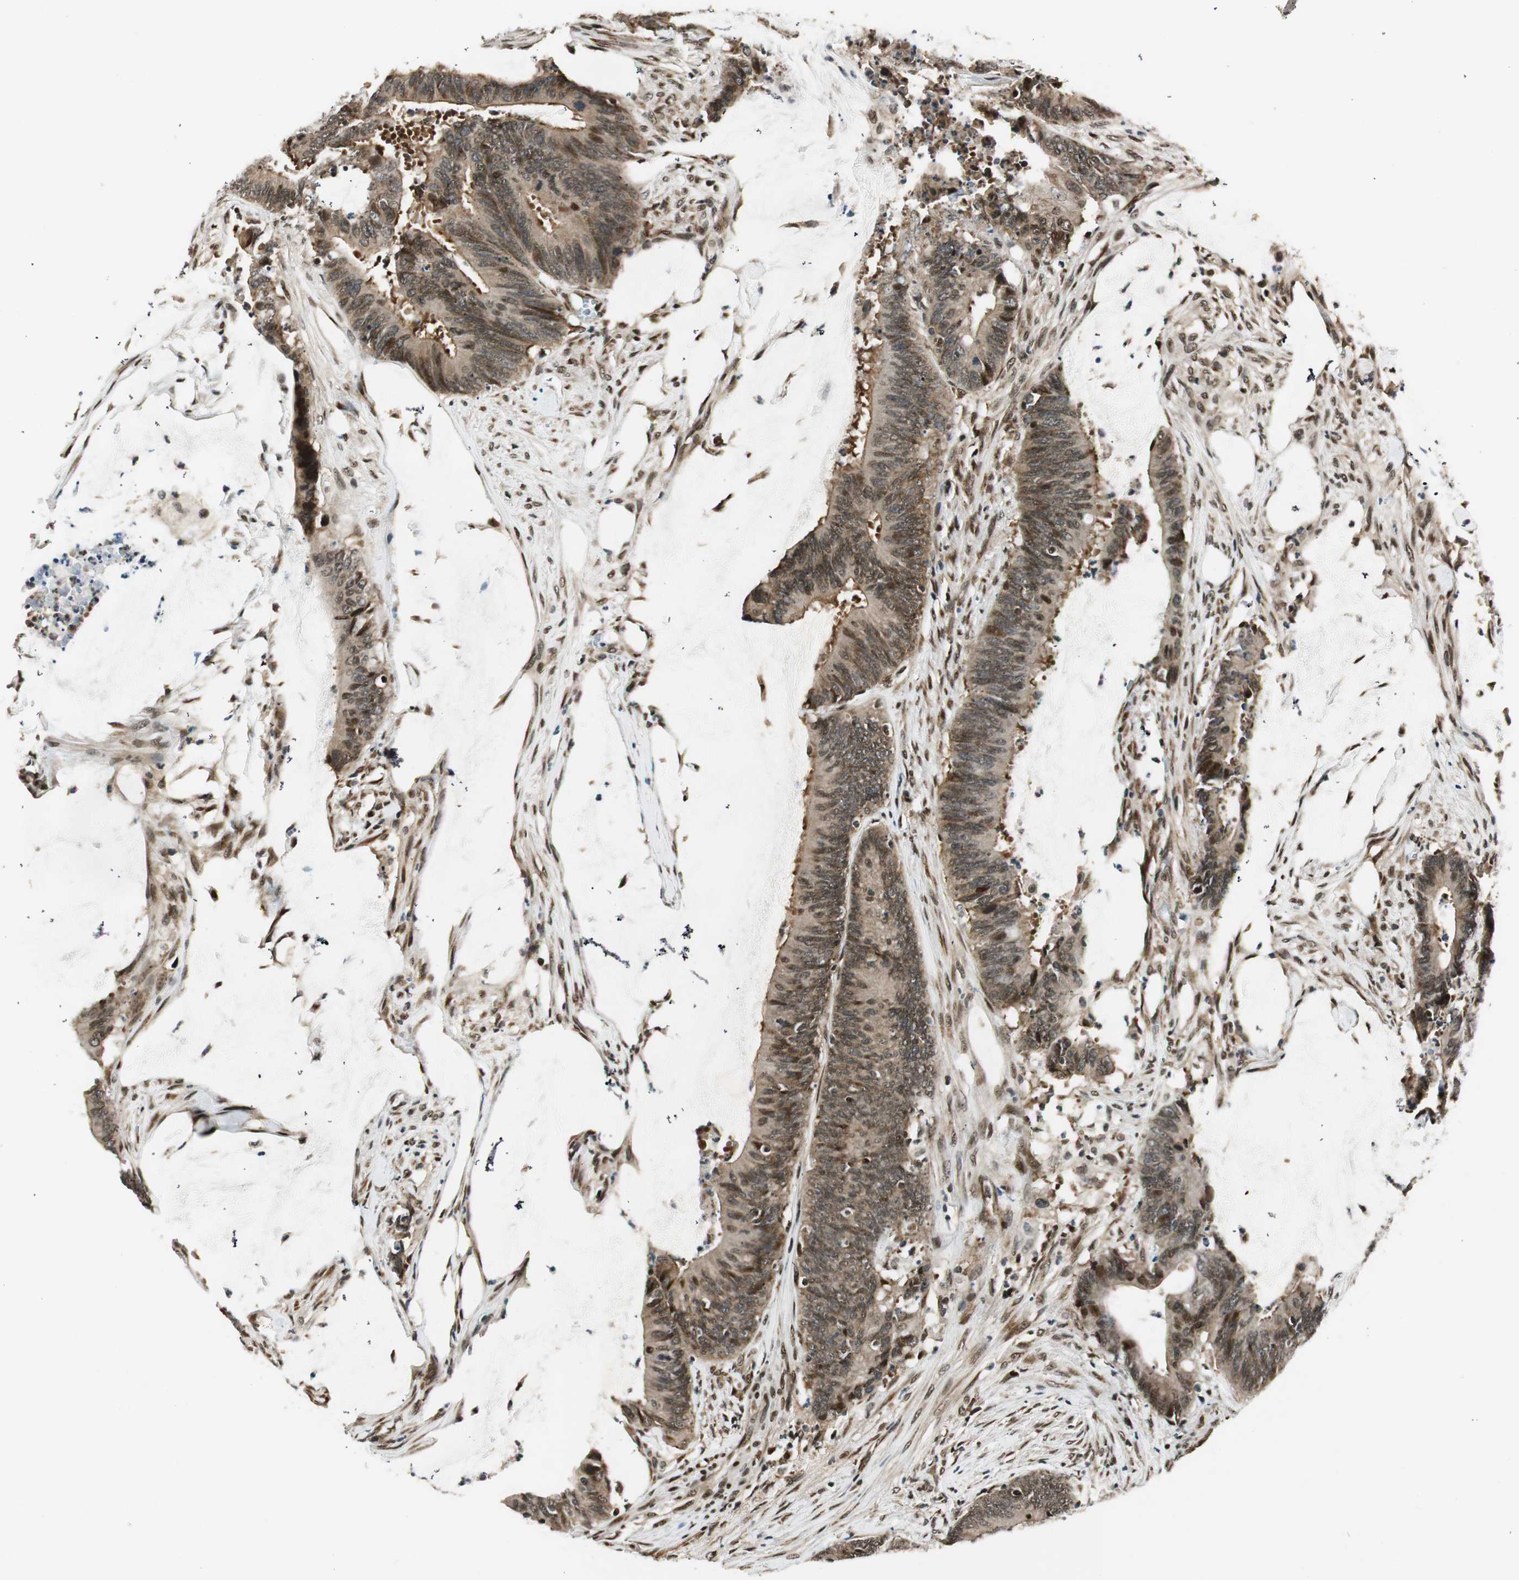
{"staining": {"intensity": "moderate", "quantity": ">75%", "location": "cytoplasmic/membranous,nuclear"}, "tissue": "colorectal cancer", "cell_type": "Tumor cells", "image_type": "cancer", "snomed": [{"axis": "morphology", "description": "Adenocarcinoma, NOS"}, {"axis": "topography", "description": "Rectum"}], "caption": "Moderate cytoplasmic/membranous and nuclear staining for a protein is identified in about >75% of tumor cells of adenocarcinoma (colorectal) using immunohistochemistry (IHC).", "gene": "RING1", "patient": {"sex": "female", "age": 66}}